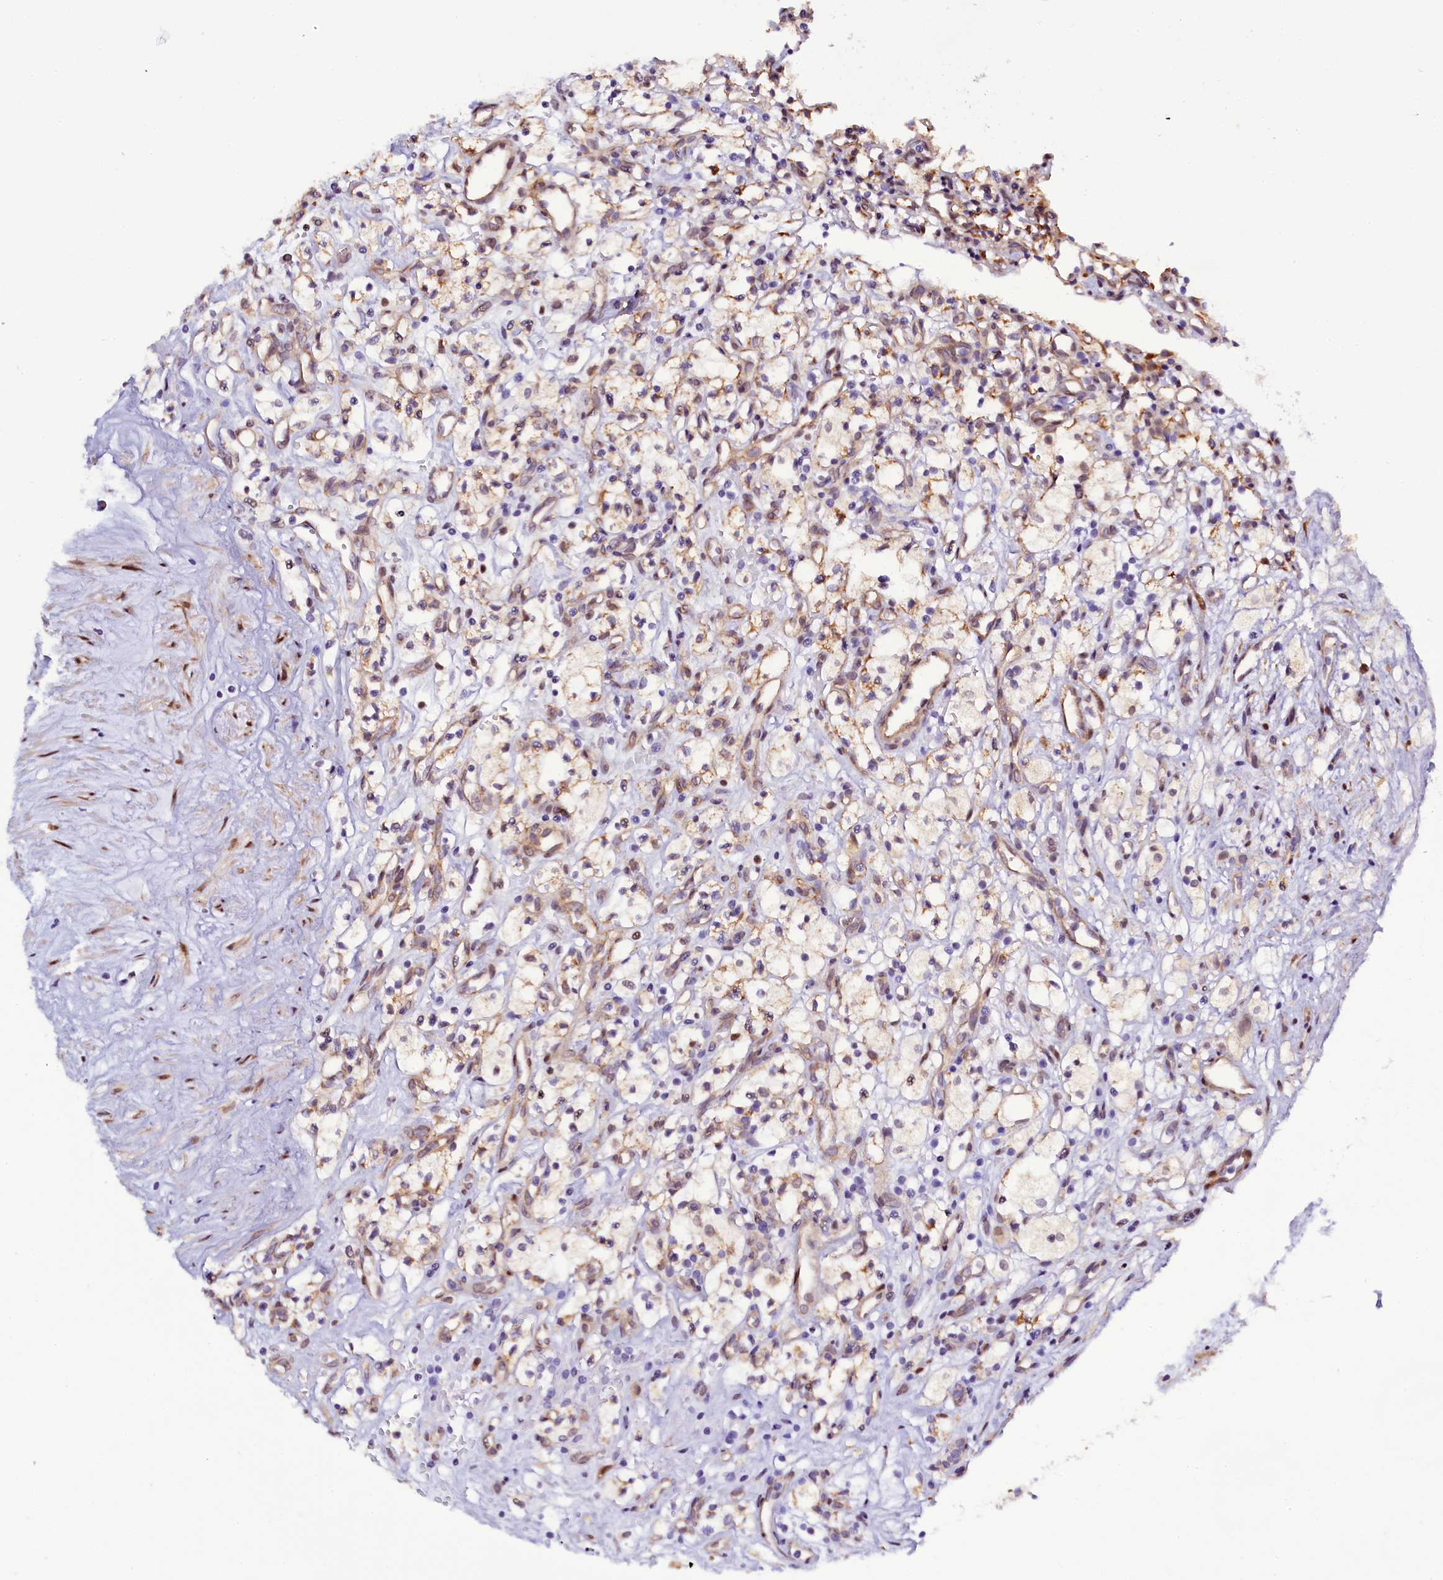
{"staining": {"intensity": "weak", "quantity": "<25%", "location": "cytoplasmic/membranous"}, "tissue": "renal cancer", "cell_type": "Tumor cells", "image_type": "cancer", "snomed": [{"axis": "morphology", "description": "Adenocarcinoma, NOS"}, {"axis": "topography", "description": "Kidney"}], "caption": "Image shows no protein staining in tumor cells of renal cancer tissue. Nuclei are stained in blue.", "gene": "UACA", "patient": {"sex": "male", "age": 59}}